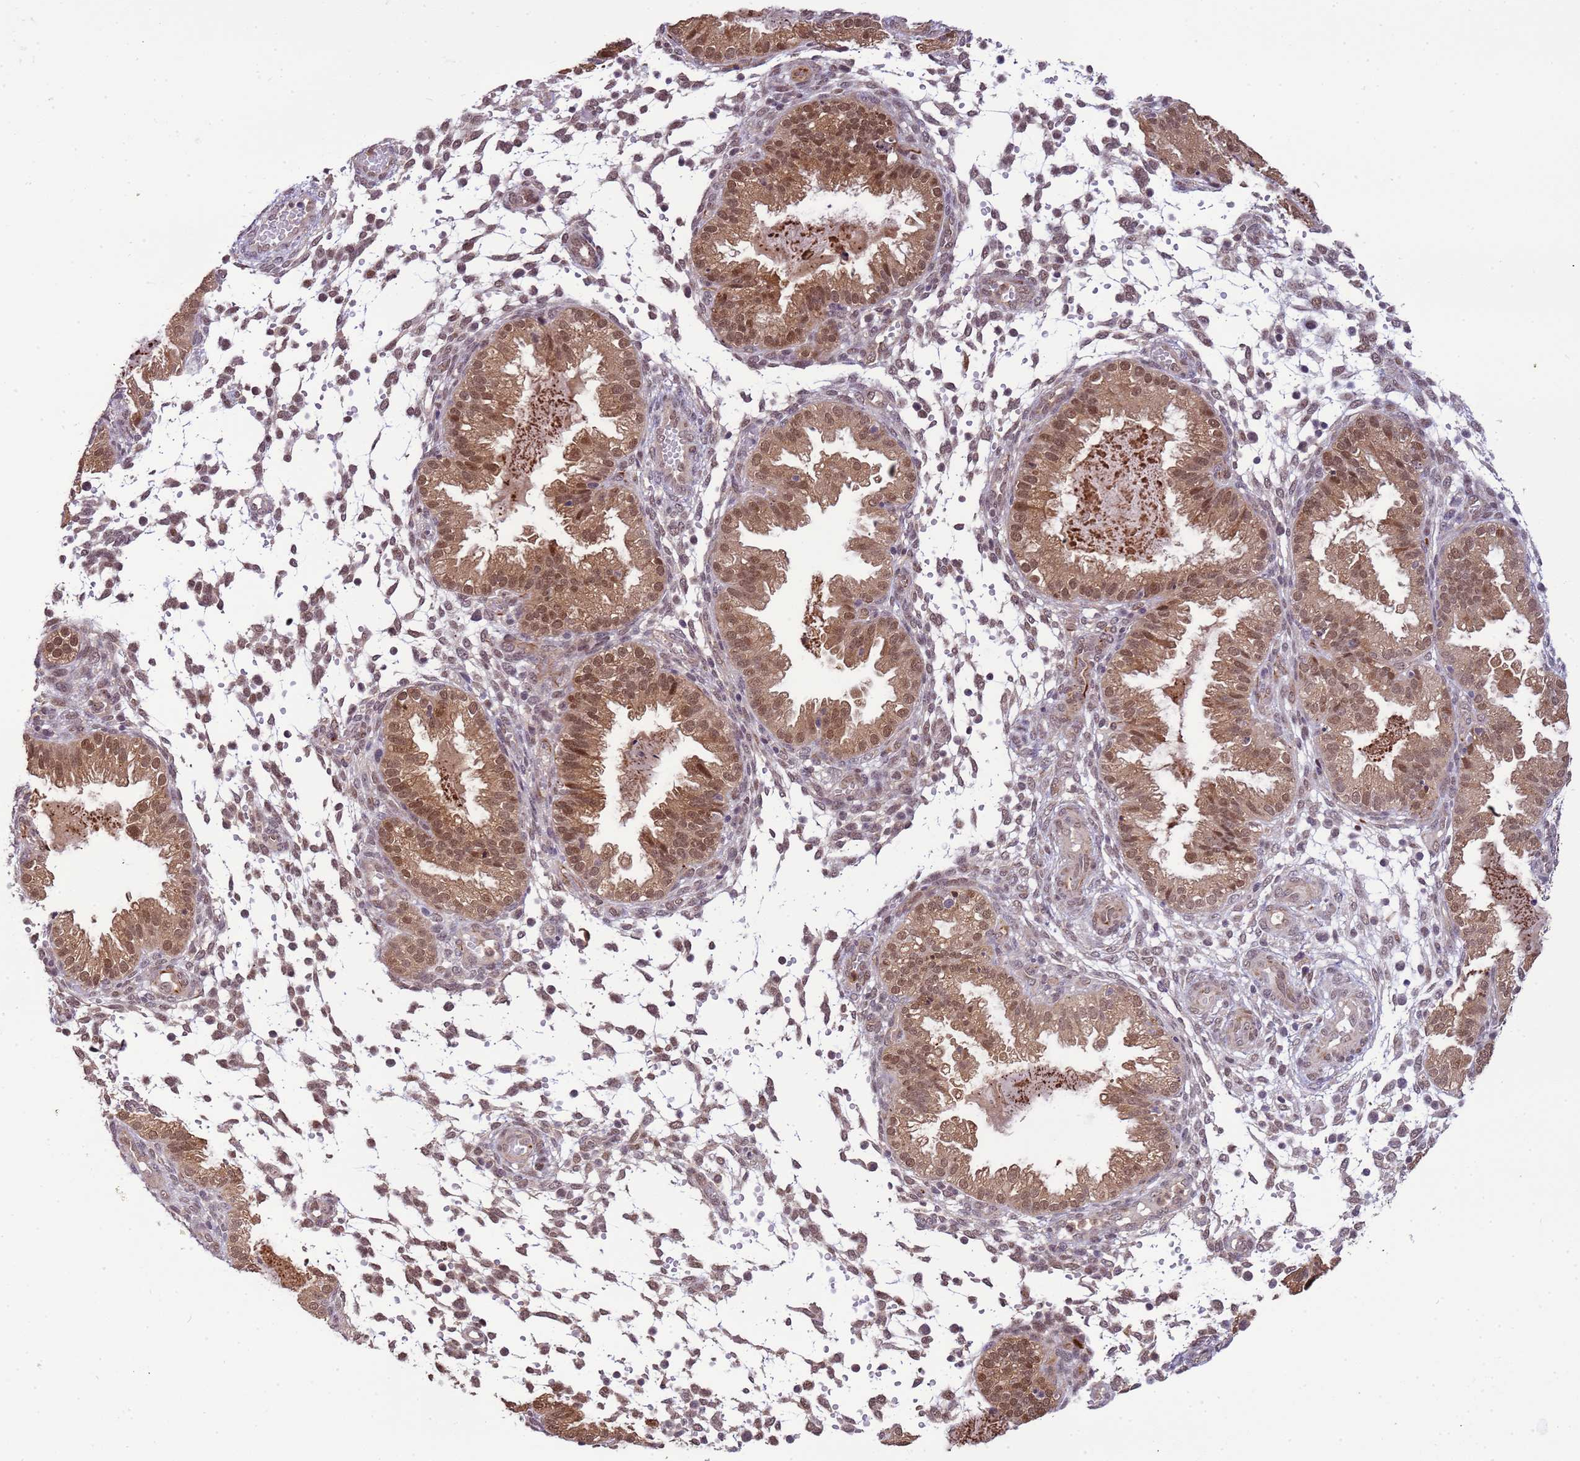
{"staining": {"intensity": "weak", "quantity": "25%-75%", "location": "nuclear"}, "tissue": "endometrium", "cell_type": "Cells in endometrial stroma", "image_type": "normal", "snomed": [{"axis": "morphology", "description": "Normal tissue, NOS"}, {"axis": "topography", "description": "Endometrium"}], "caption": "Immunohistochemical staining of benign endometrium reveals 25%-75% levels of weak nuclear protein staining in about 25%-75% of cells in endometrial stroma. (IHC, brightfield microscopy, high magnification).", "gene": "ZBTB5", "patient": {"sex": "female", "age": 33}}